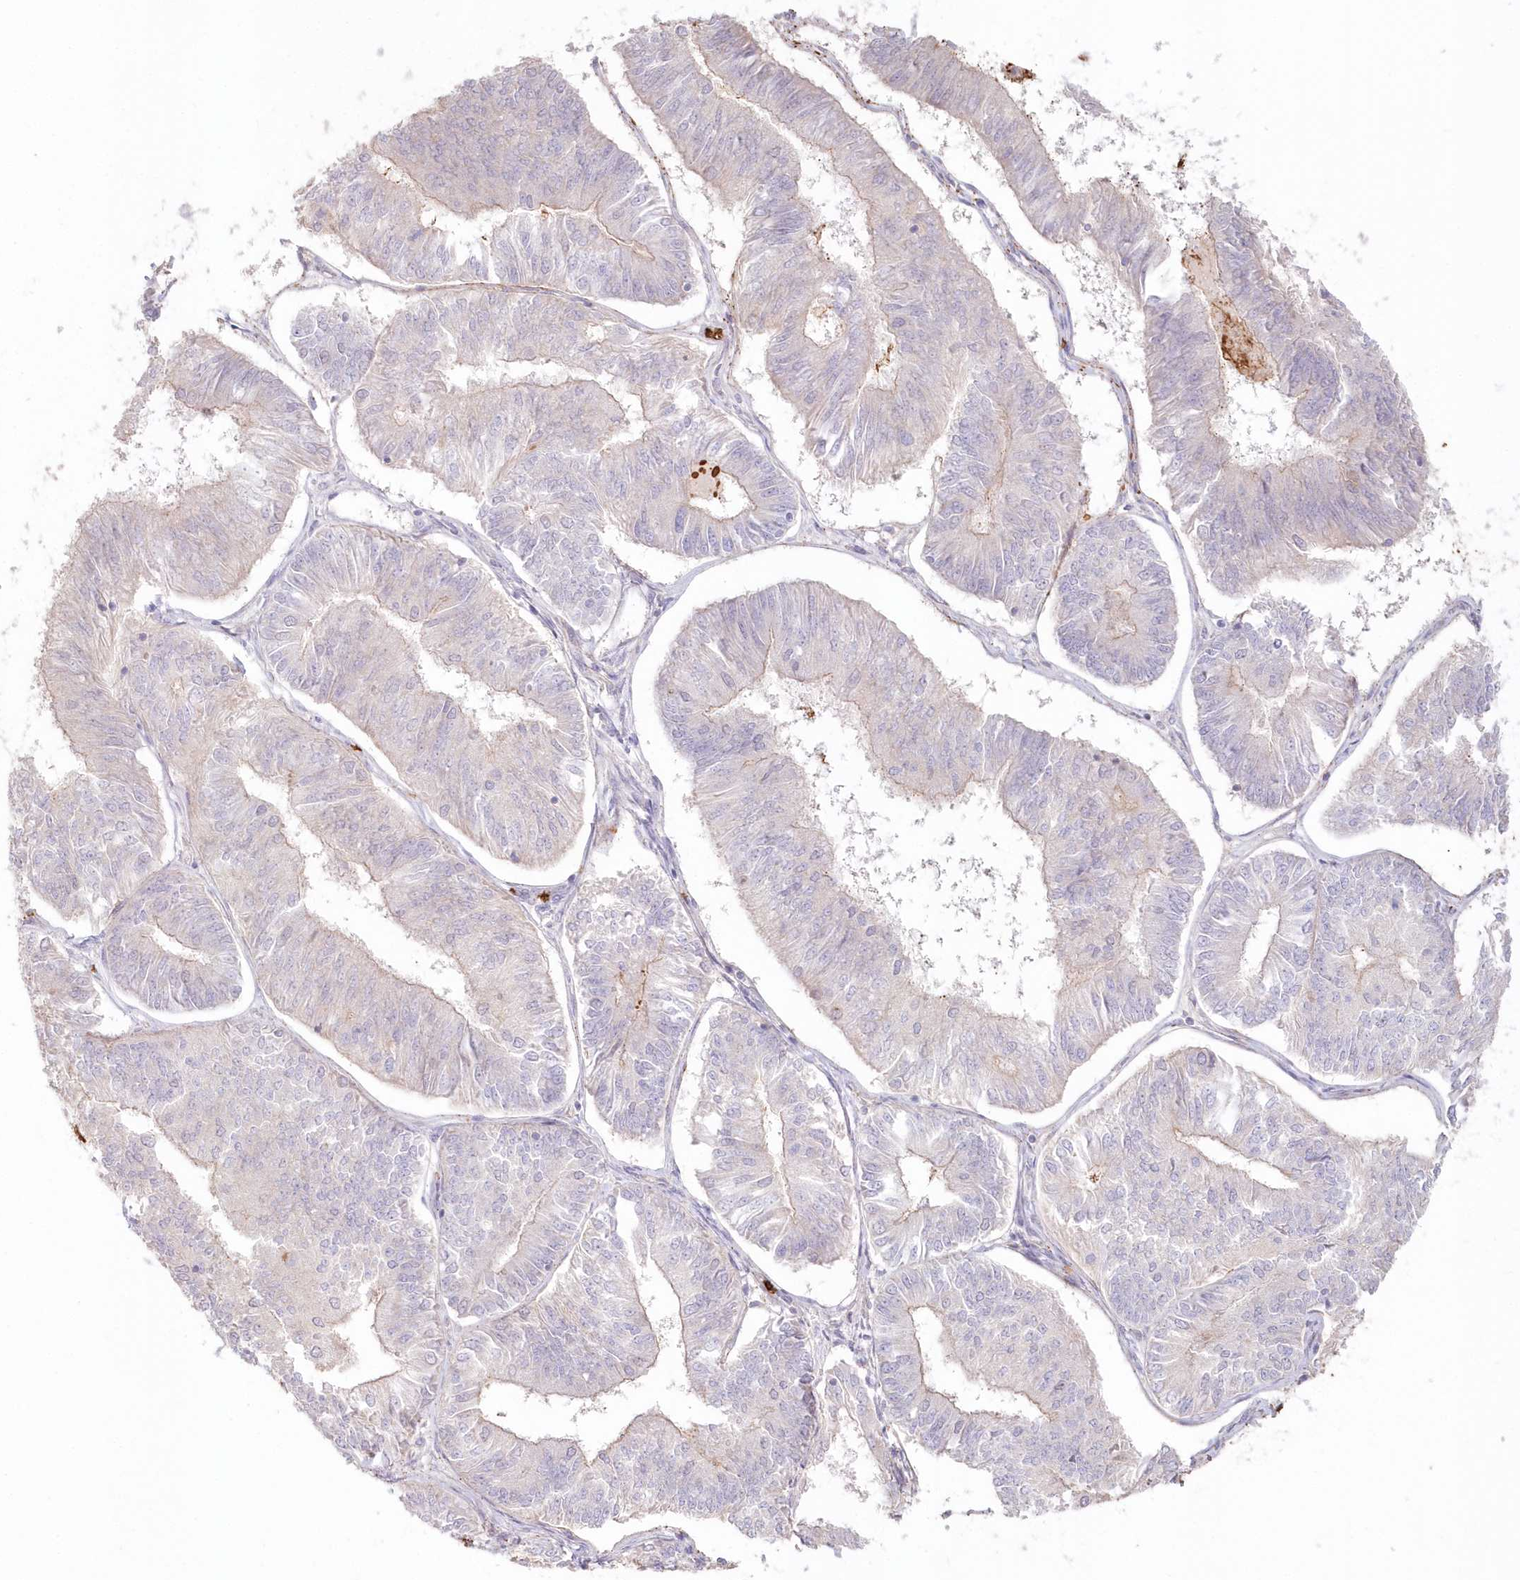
{"staining": {"intensity": "weak", "quantity": "<25%", "location": "cytoplasmic/membranous"}, "tissue": "endometrial cancer", "cell_type": "Tumor cells", "image_type": "cancer", "snomed": [{"axis": "morphology", "description": "Adenocarcinoma, NOS"}, {"axis": "topography", "description": "Endometrium"}], "caption": "Immunohistochemical staining of human adenocarcinoma (endometrial) reveals no significant staining in tumor cells.", "gene": "SERINC1", "patient": {"sex": "female", "age": 58}}